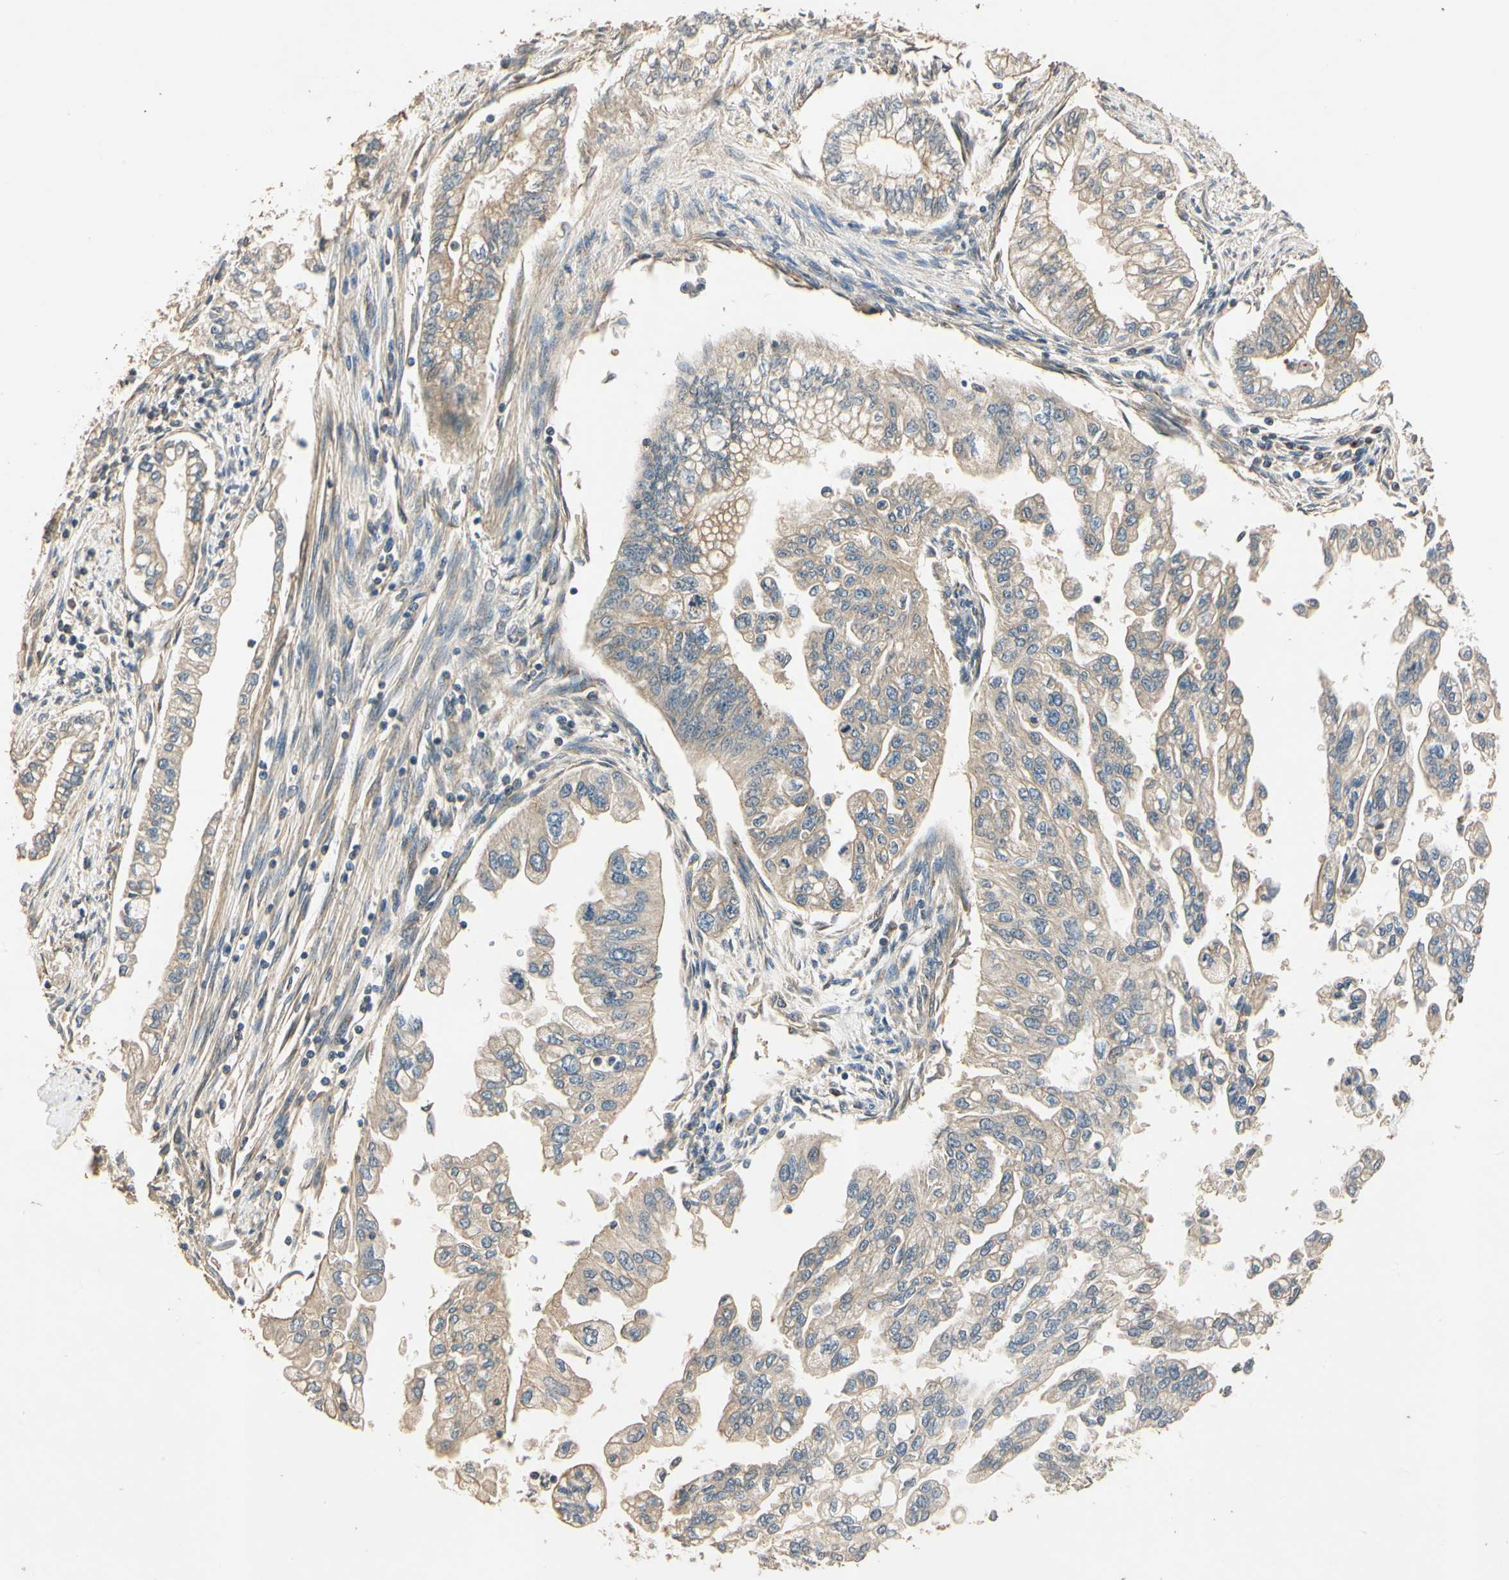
{"staining": {"intensity": "weak", "quantity": ">75%", "location": "cytoplasmic/membranous"}, "tissue": "pancreatic cancer", "cell_type": "Tumor cells", "image_type": "cancer", "snomed": [{"axis": "morphology", "description": "Normal tissue, NOS"}, {"axis": "topography", "description": "Pancreas"}], "caption": "Immunohistochemistry (IHC) histopathology image of pancreatic cancer stained for a protein (brown), which shows low levels of weak cytoplasmic/membranous expression in about >75% of tumor cells.", "gene": "AKAP9", "patient": {"sex": "male", "age": 42}}